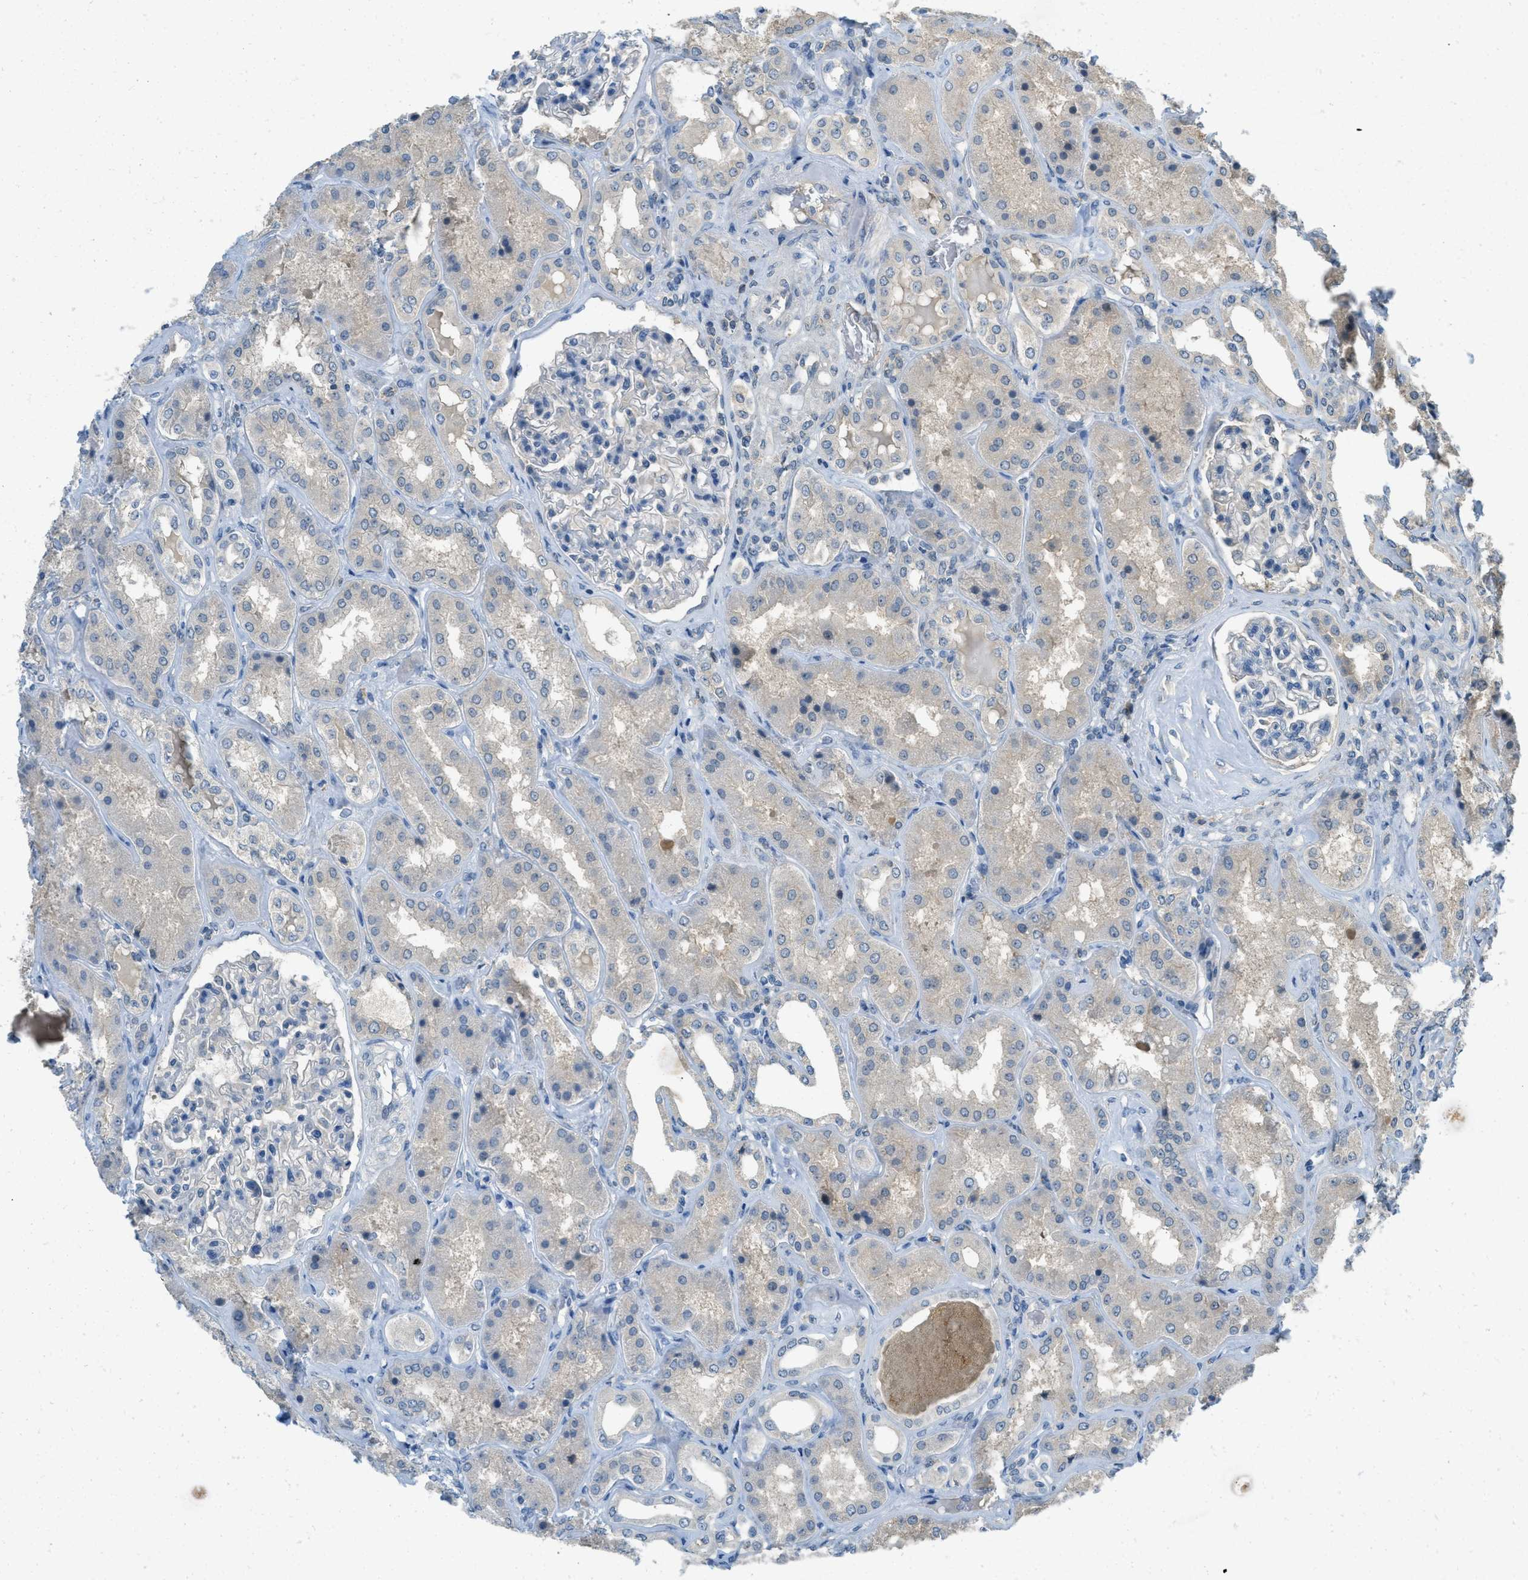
{"staining": {"intensity": "negative", "quantity": "none", "location": "none"}, "tissue": "kidney", "cell_type": "Cells in glomeruli", "image_type": "normal", "snomed": [{"axis": "morphology", "description": "Normal tissue, NOS"}, {"axis": "topography", "description": "Kidney"}], "caption": "Immunohistochemistry micrograph of benign kidney stained for a protein (brown), which displays no expression in cells in glomeruli. (DAB (3,3'-diaminobenzidine) IHC, high magnification).", "gene": "MIS18A", "patient": {"sex": "female", "age": 56}}